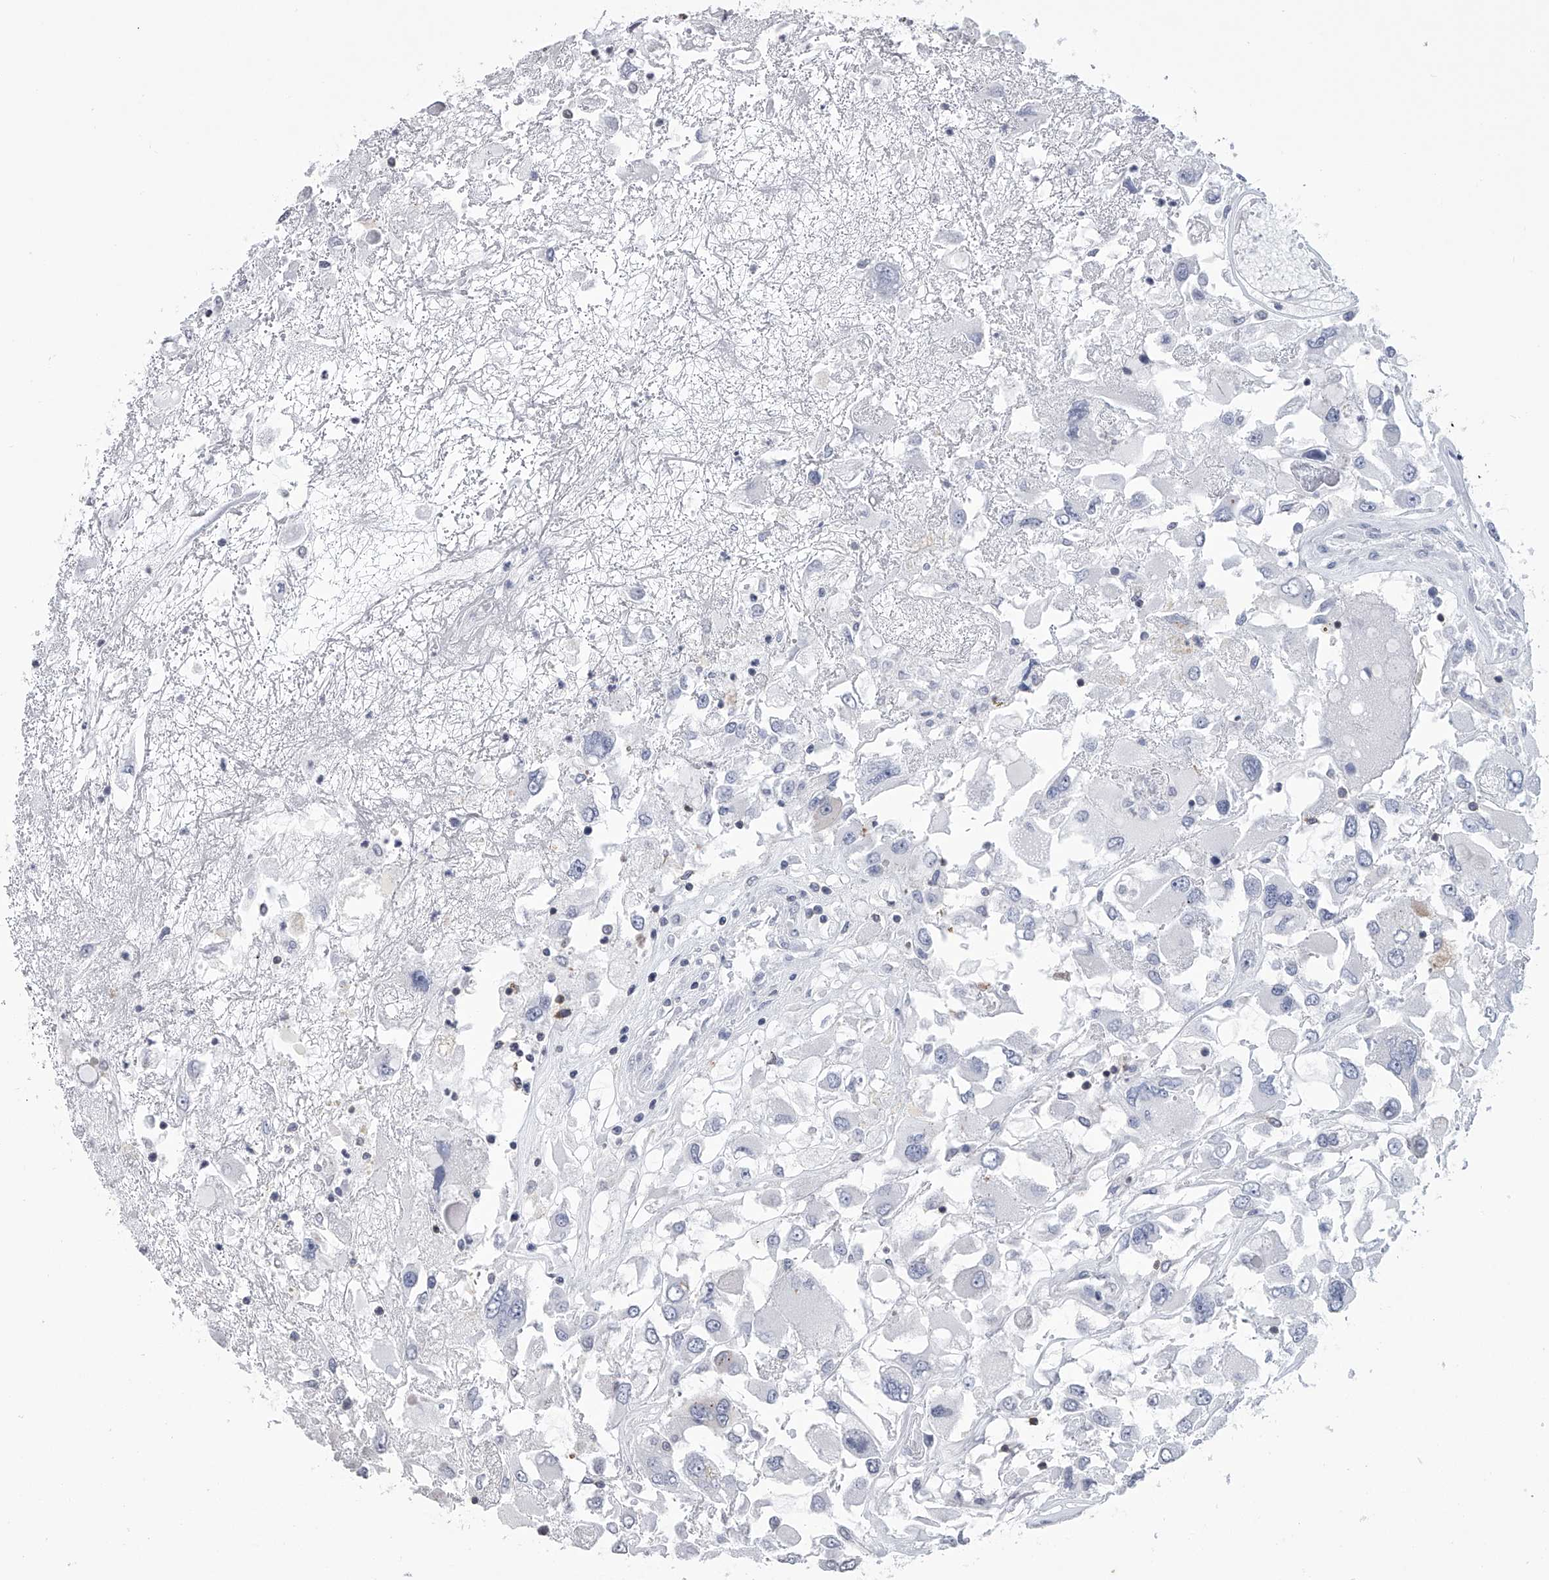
{"staining": {"intensity": "negative", "quantity": "none", "location": "none"}, "tissue": "renal cancer", "cell_type": "Tumor cells", "image_type": "cancer", "snomed": [{"axis": "morphology", "description": "Adenocarcinoma, NOS"}, {"axis": "topography", "description": "Kidney"}], "caption": "IHC histopathology image of neoplastic tissue: renal adenocarcinoma stained with DAB (3,3'-diaminobenzidine) displays no significant protein positivity in tumor cells. Brightfield microscopy of IHC stained with DAB (brown) and hematoxylin (blue), captured at high magnification.", "gene": "TASP1", "patient": {"sex": "female", "age": 52}}